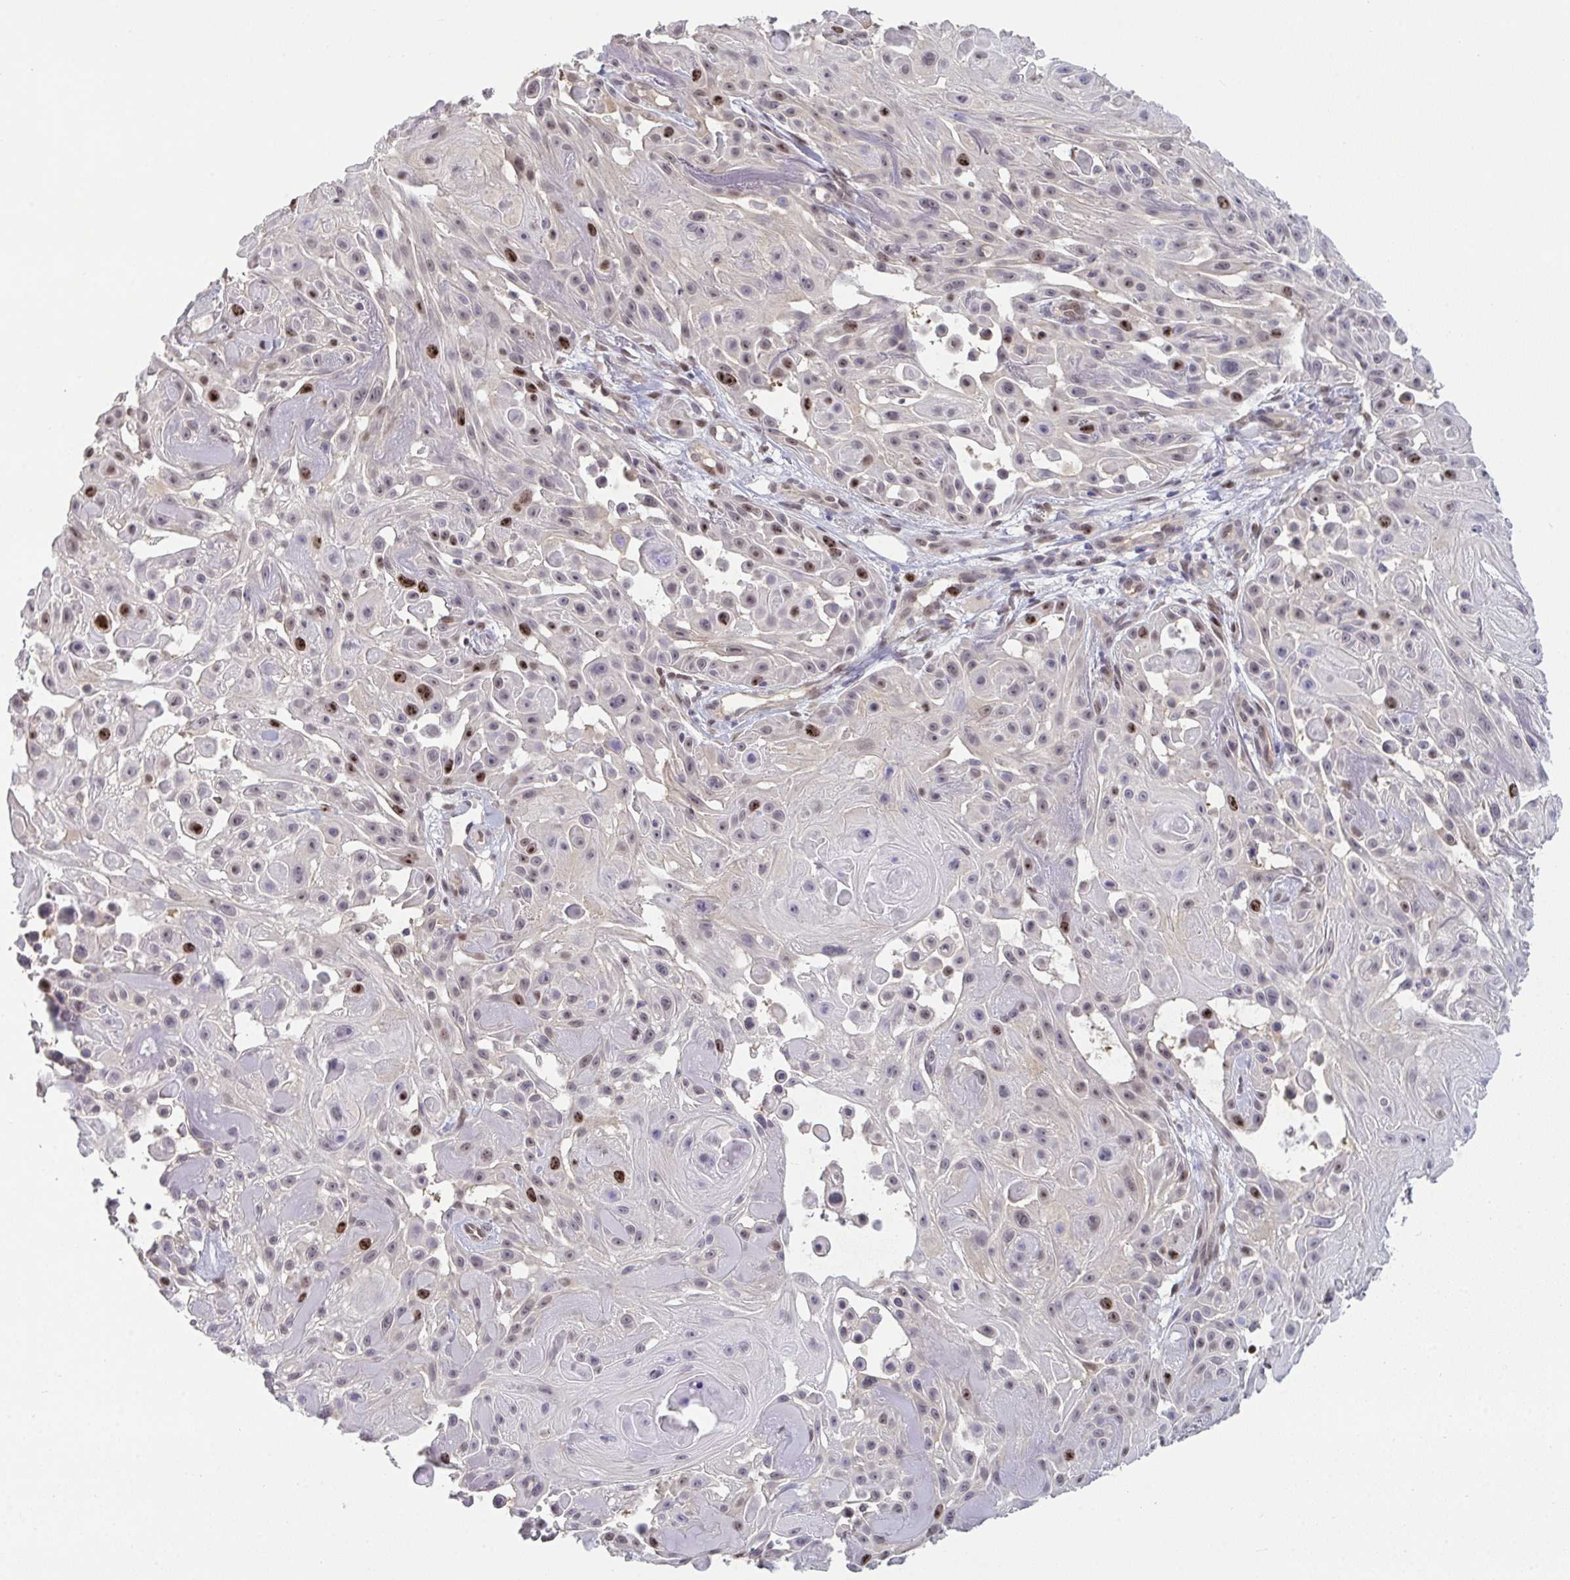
{"staining": {"intensity": "moderate", "quantity": "<25%", "location": "nuclear"}, "tissue": "skin cancer", "cell_type": "Tumor cells", "image_type": "cancer", "snomed": [{"axis": "morphology", "description": "Squamous cell carcinoma, NOS"}, {"axis": "topography", "description": "Skin"}], "caption": "Skin squamous cell carcinoma stained with immunohistochemistry (IHC) displays moderate nuclear expression in about <25% of tumor cells. (Stains: DAB (3,3'-diaminobenzidine) in brown, nuclei in blue, Microscopy: brightfield microscopy at high magnification).", "gene": "SETD7", "patient": {"sex": "male", "age": 91}}